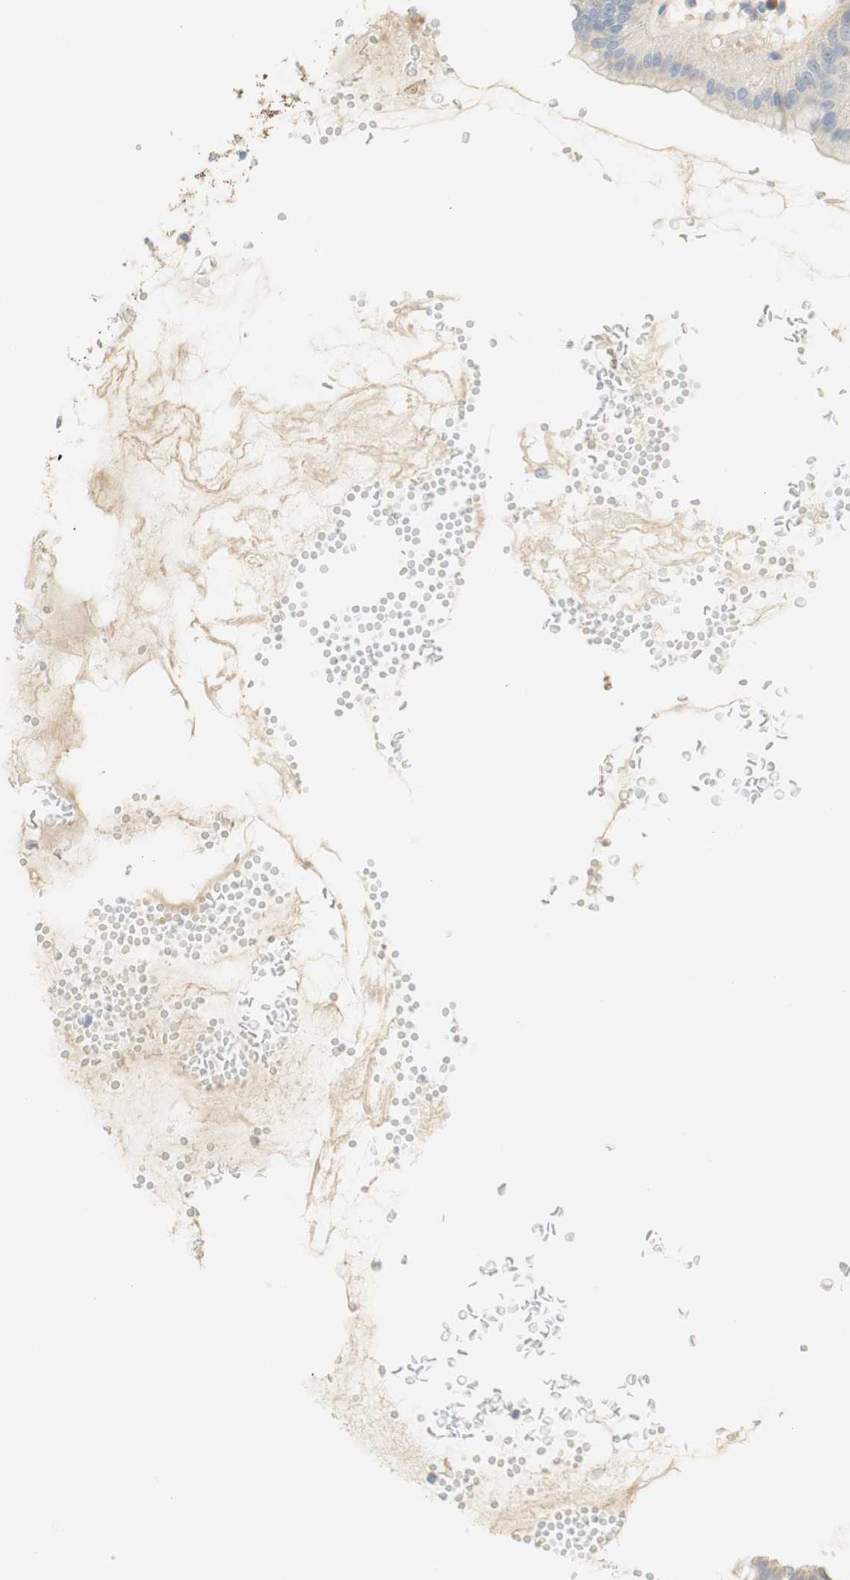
{"staining": {"intensity": "weak", "quantity": "<25%", "location": "cytoplasmic/membranous"}, "tissue": "stomach", "cell_type": "Glandular cells", "image_type": "normal", "snomed": [{"axis": "morphology", "description": "Normal tissue, NOS"}, {"axis": "topography", "description": "Stomach, upper"}], "caption": "Human stomach stained for a protein using immunohistochemistry (IHC) demonstrates no staining in glandular cells.", "gene": "CCM2L", "patient": {"sex": "male", "age": 68}}